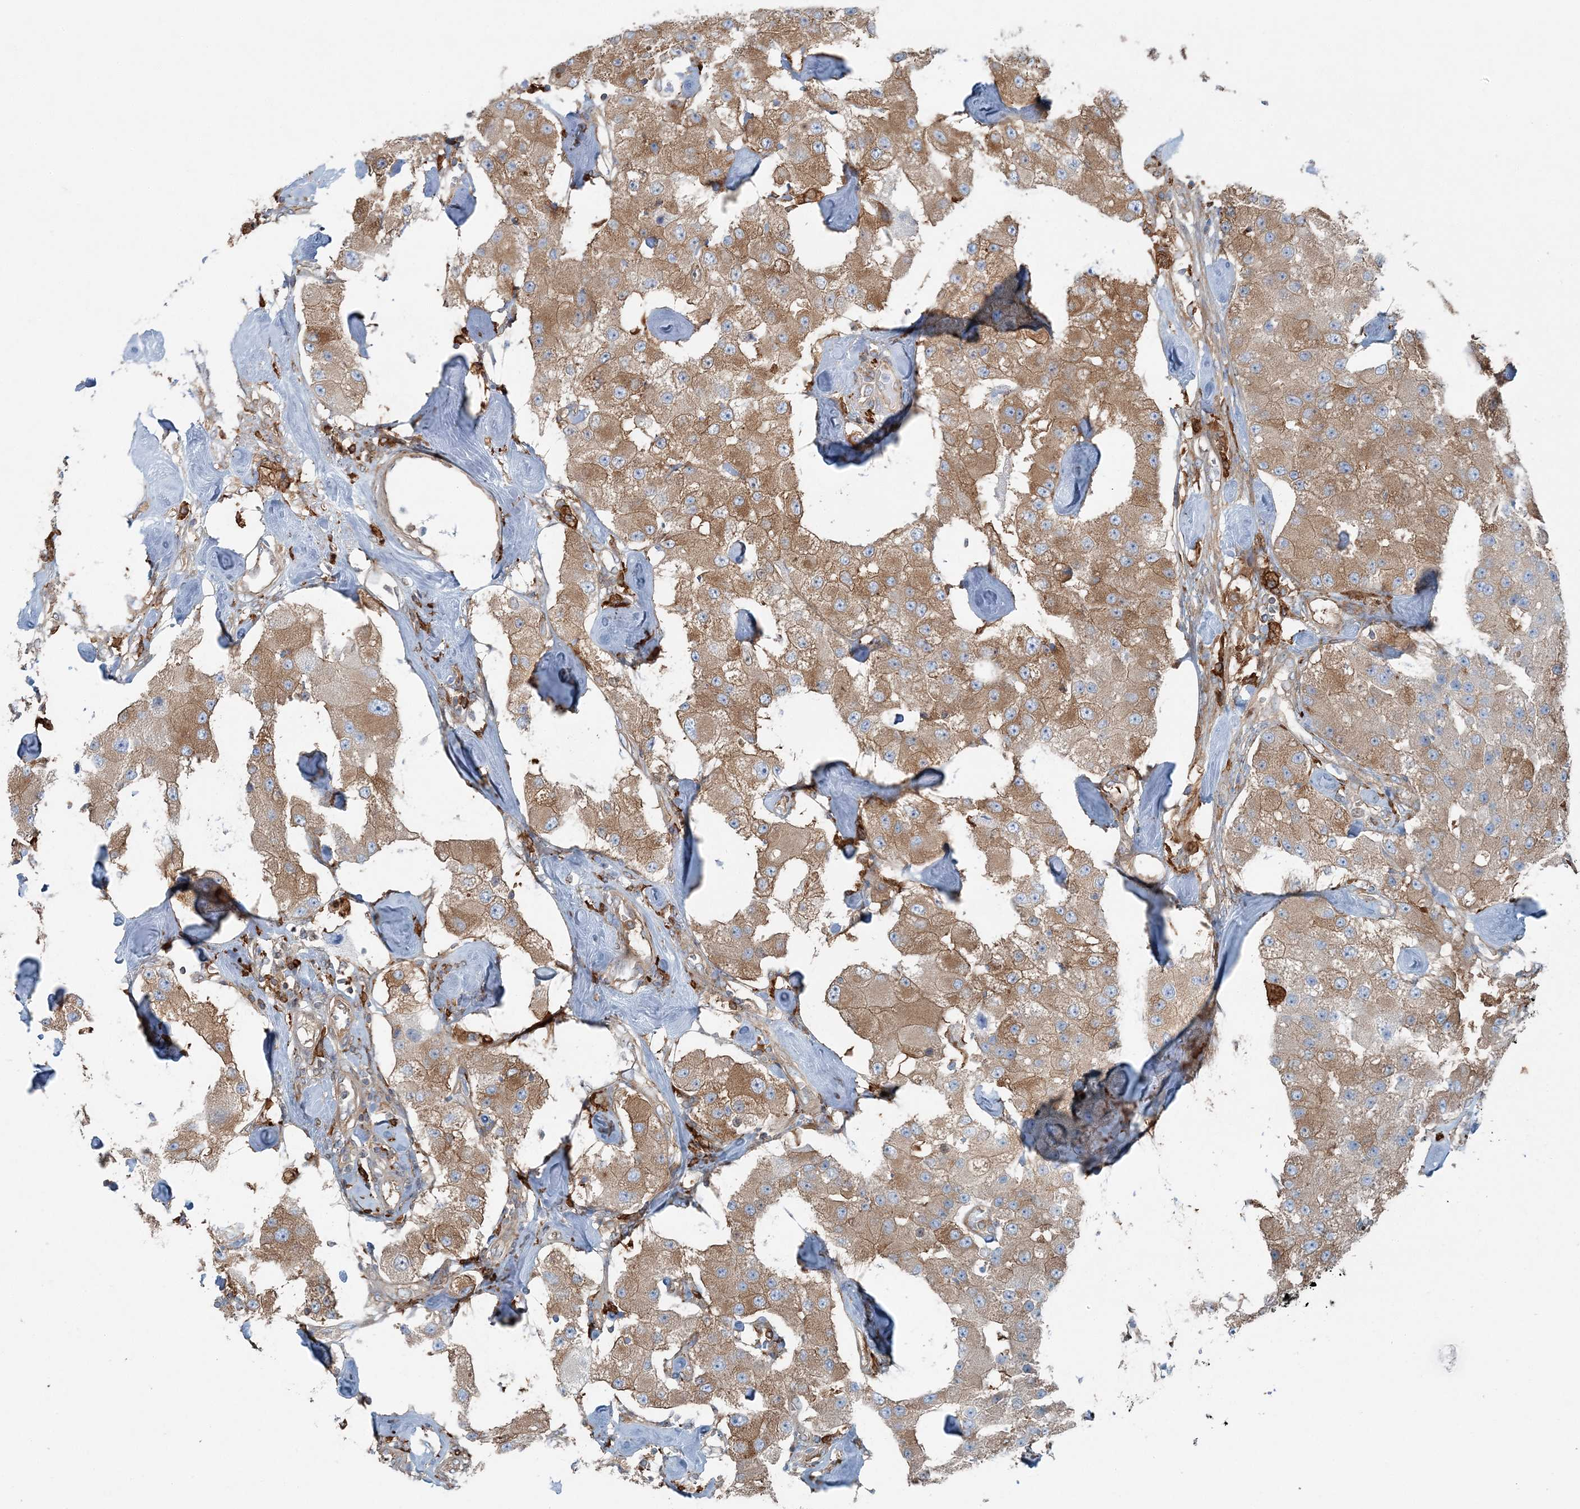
{"staining": {"intensity": "moderate", "quantity": ">75%", "location": "cytoplasmic/membranous"}, "tissue": "carcinoid", "cell_type": "Tumor cells", "image_type": "cancer", "snomed": [{"axis": "morphology", "description": "Carcinoid, malignant, NOS"}, {"axis": "topography", "description": "Pancreas"}], "caption": "The histopathology image displays staining of carcinoid, revealing moderate cytoplasmic/membranous protein positivity (brown color) within tumor cells.", "gene": "SNX2", "patient": {"sex": "male", "age": 41}}